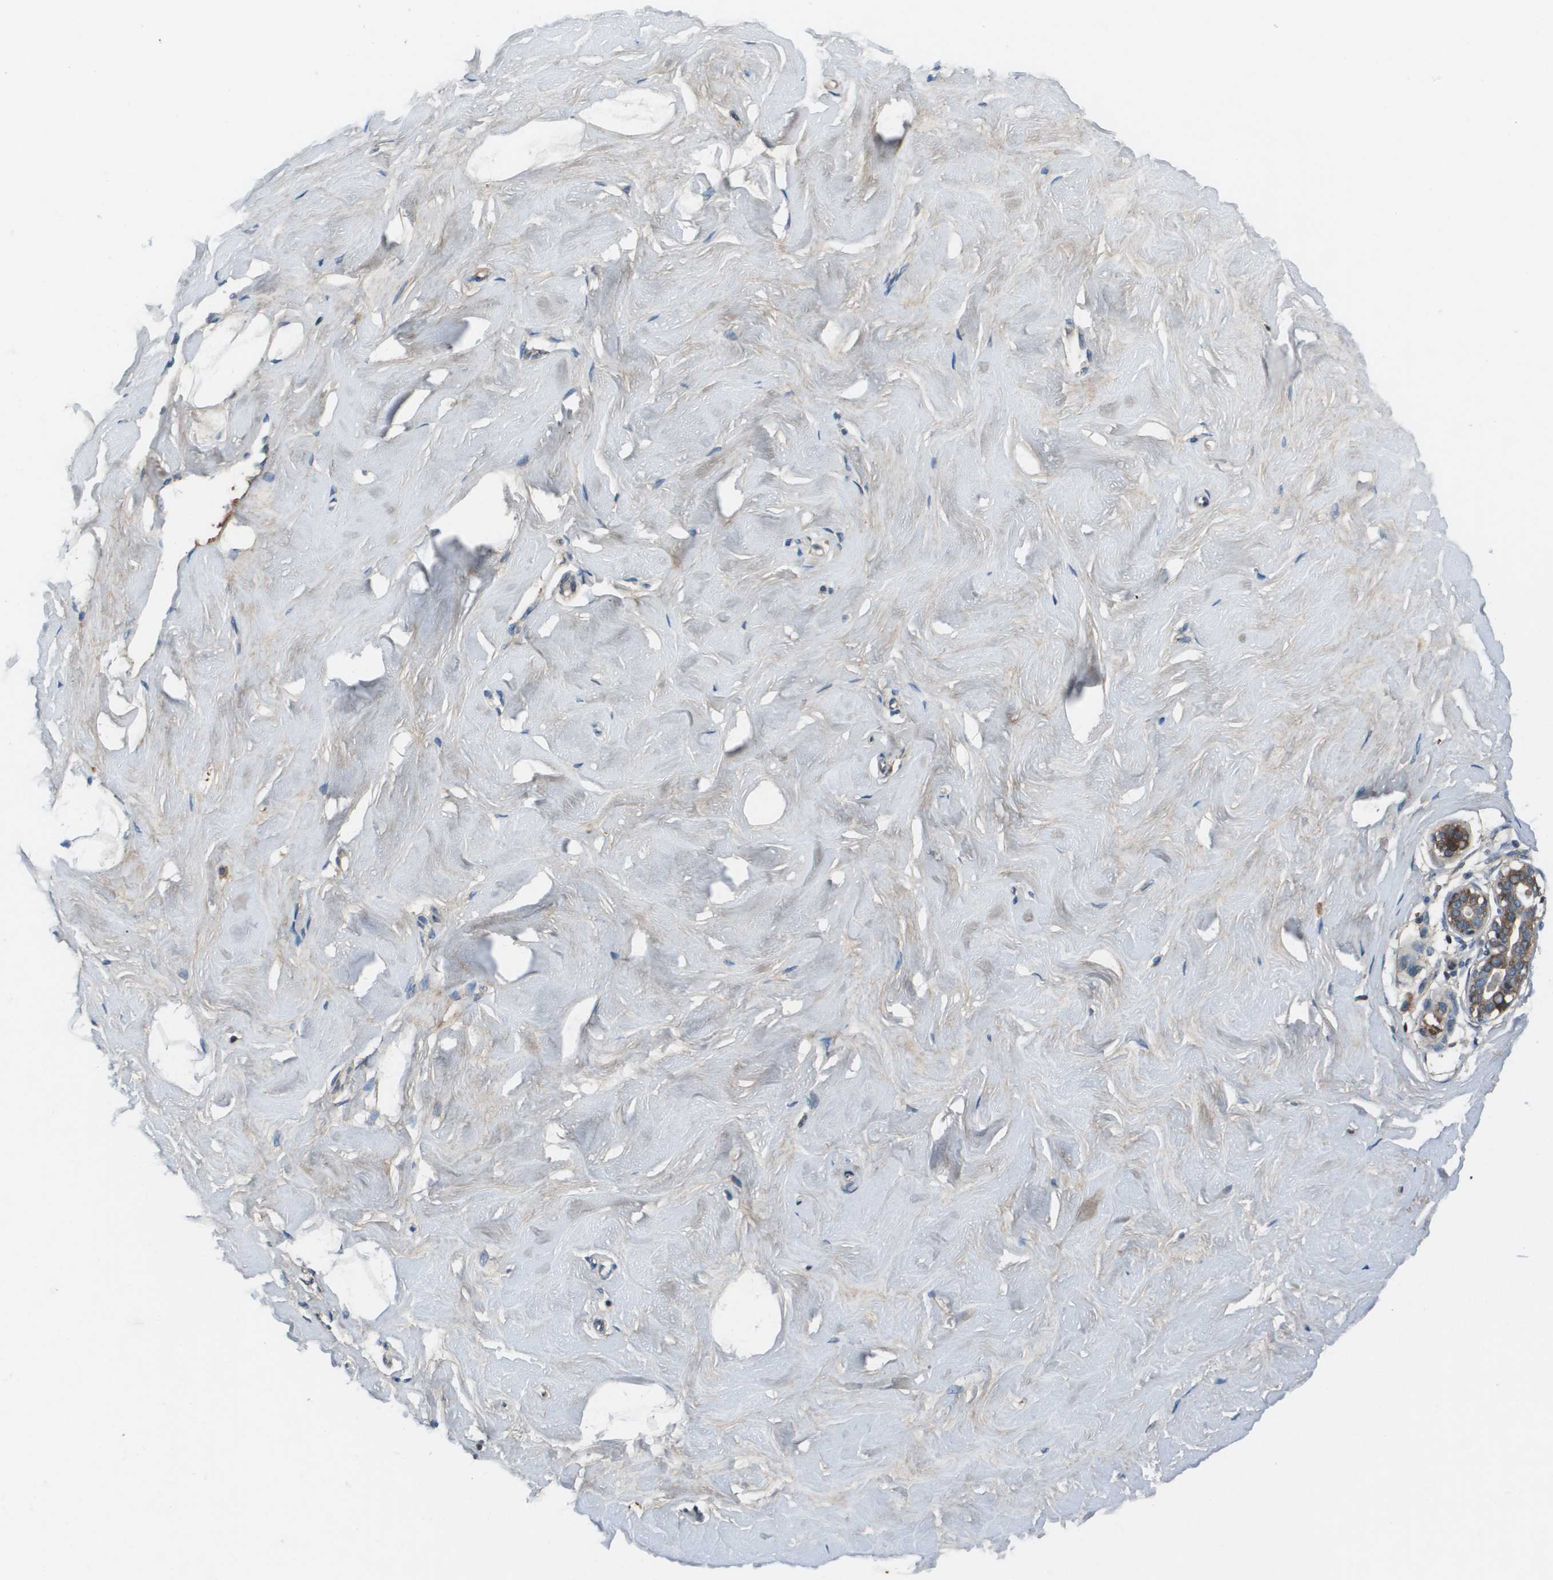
{"staining": {"intensity": "moderate", "quantity": ">75%", "location": "cytoplasmic/membranous"}, "tissue": "breast", "cell_type": "Adipocytes", "image_type": "normal", "snomed": [{"axis": "morphology", "description": "Normal tissue, NOS"}, {"axis": "topography", "description": "Breast"}], "caption": "IHC (DAB (3,3'-diaminobenzidine)) staining of unremarkable human breast shows moderate cytoplasmic/membranous protein positivity in about >75% of adipocytes. (DAB (3,3'-diaminobenzidine) = brown stain, brightfield microscopy at high magnification).", "gene": "PCOLCE", "patient": {"sex": "female", "age": 23}}